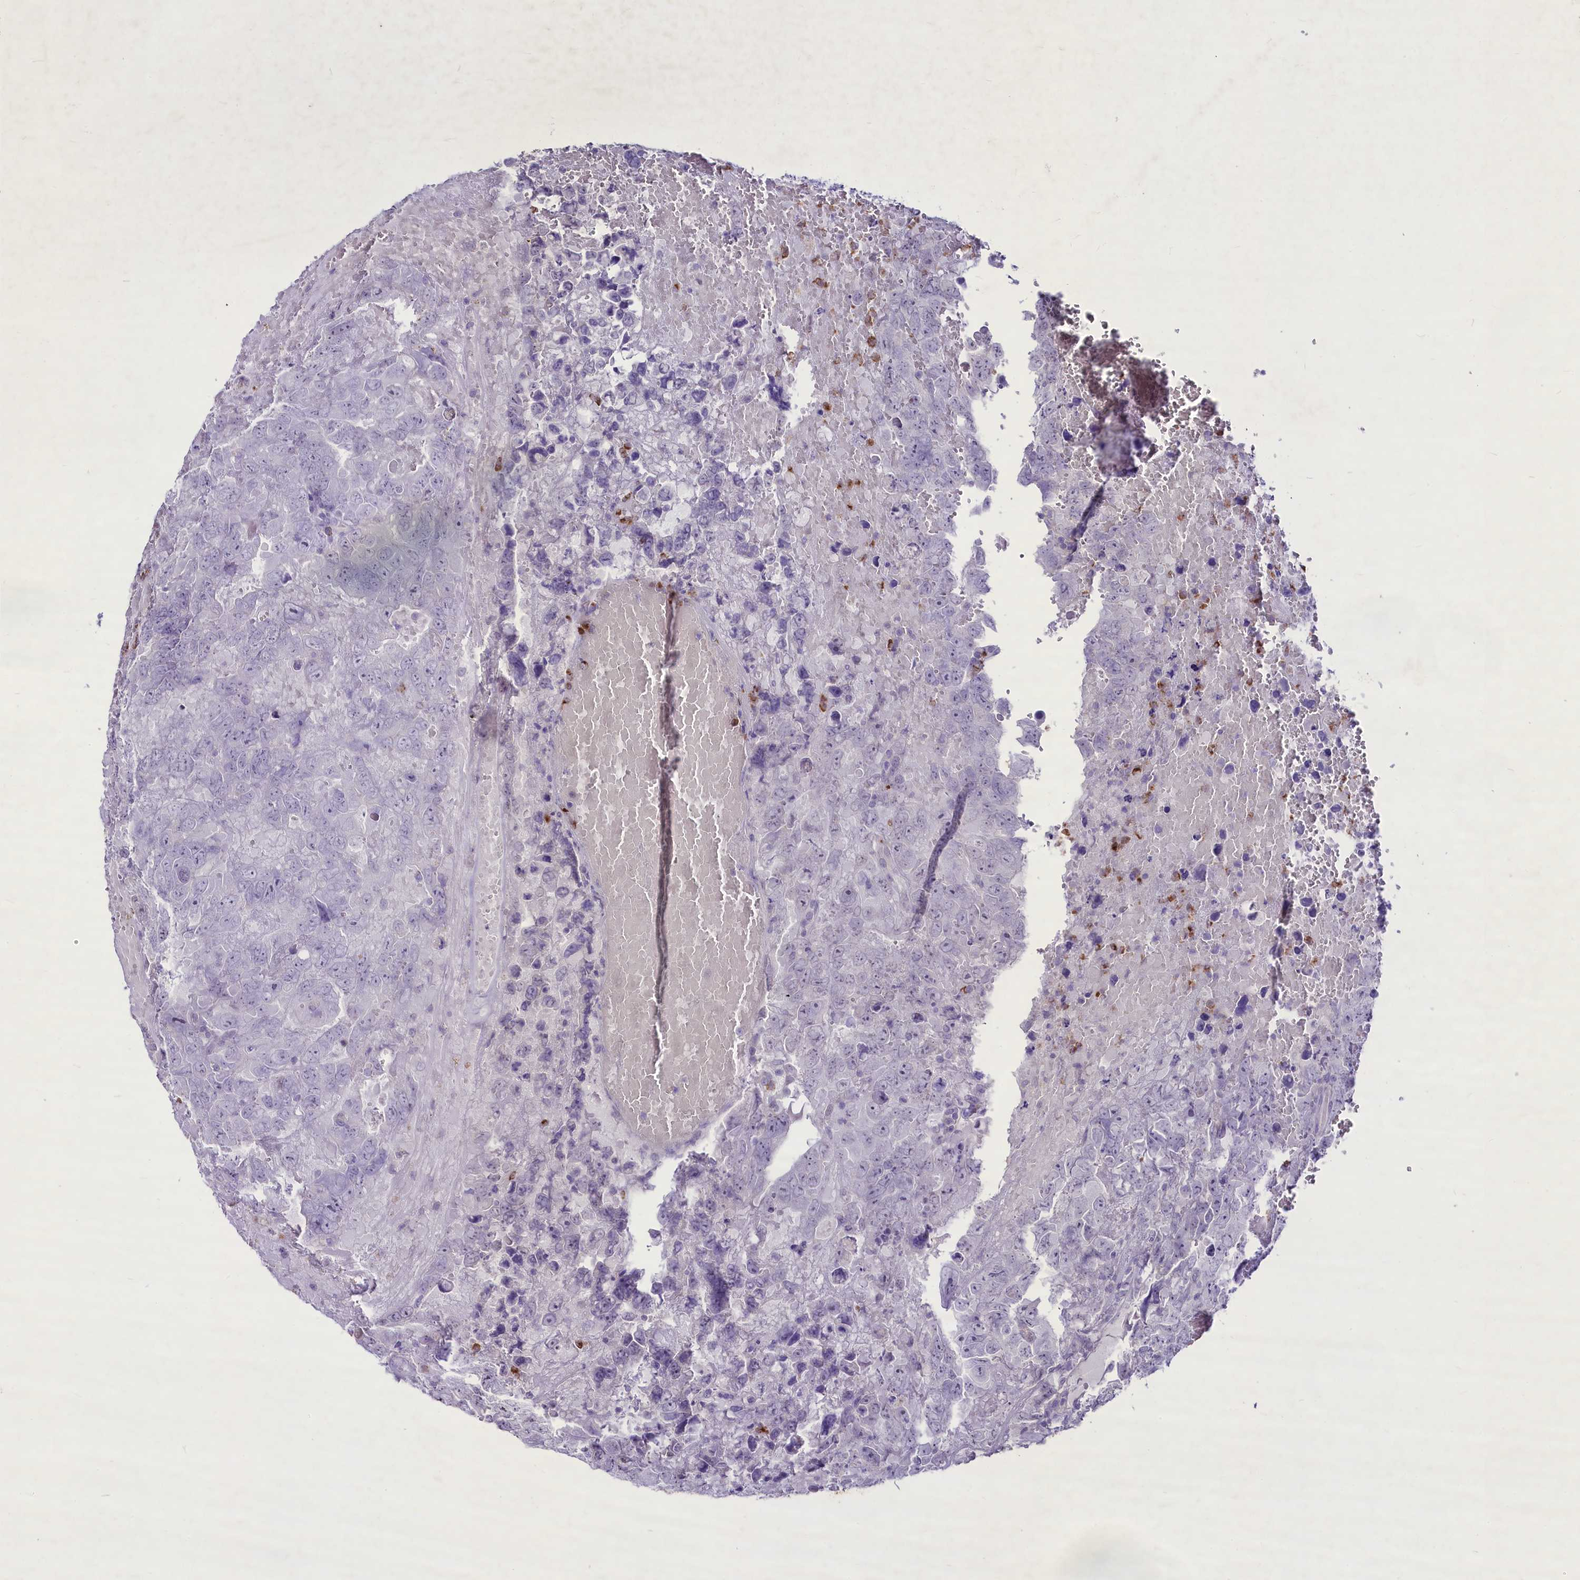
{"staining": {"intensity": "negative", "quantity": "none", "location": "none"}, "tissue": "testis cancer", "cell_type": "Tumor cells", "image_type": "cancer", "snomed": [{"axis": "morphology", "description": "Carcinoma, Embryonal, NOS"}, {"axis": "topography", "description": "Testis"}], "caption": "There is no significant staining in tumor cells of embryonal carcinoma (testis).", "gene": "FAM209B", "patient": {"sex": "male", "age": 45}}